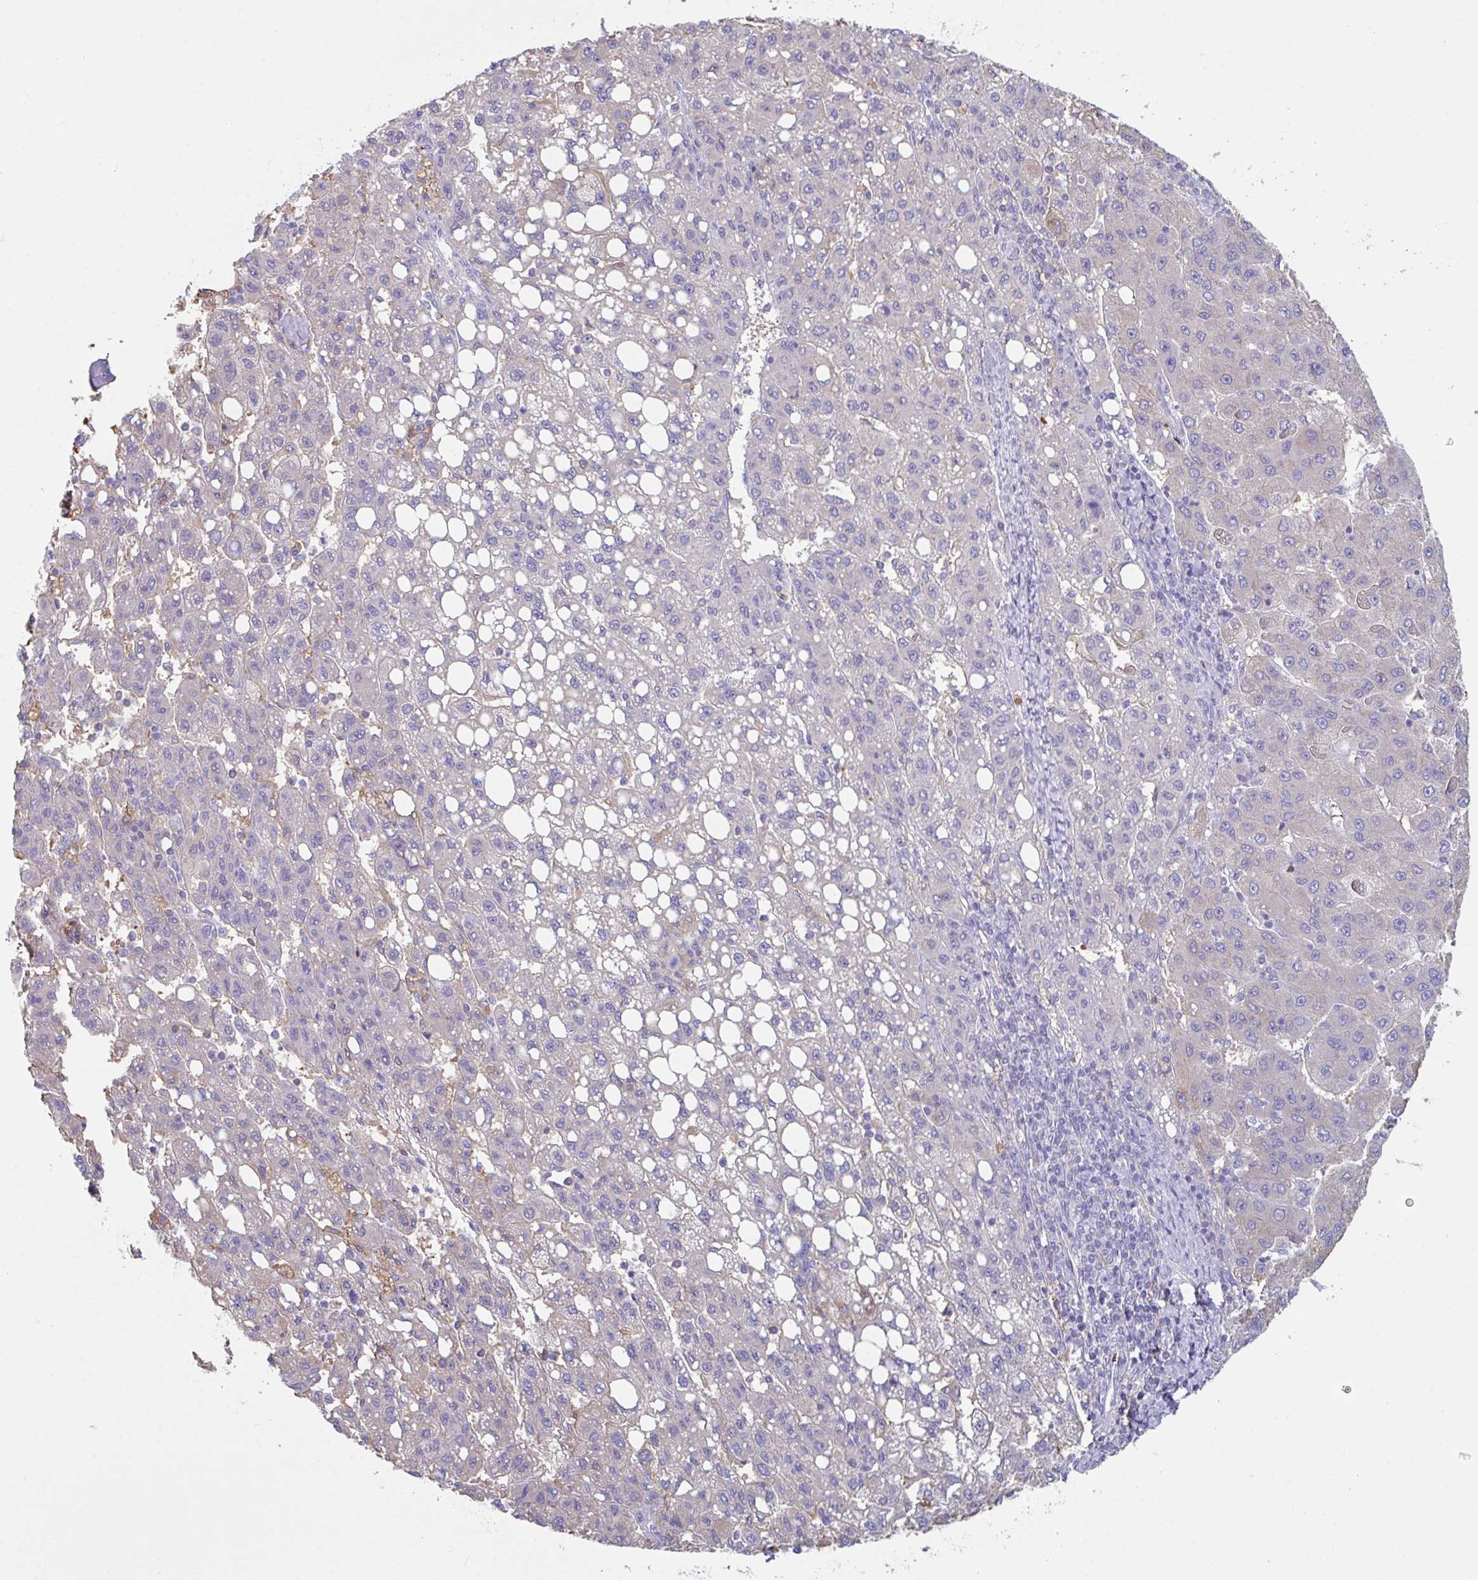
{"staining": {"intensity": "negative", "quantity": "none", "location": "none"}, "tissue": "liver cancer", "cell_type": "Tumor cells", "image_type": "cancer", "snomed": [{"axis": "morphology", "description": "Carcinoma, Hepatocellular, NOS"}, {"axis": "topography", "description": "Liver"}], "caption": "High magnification brightfield microscopy of liver cancer (hepatocellular carcinoma) stained with DAB (3,3'-diaminobenzidine) (brown) and counterstained with hematoxylin (blue): tumor cells show no significant expression. (DAB (3,3'-diaminobenzidine) IHC visualized using brightfield microscopy, high magnification).", "gene": "TFAP2C", "patient": {"sex": "female", "age": 82}}